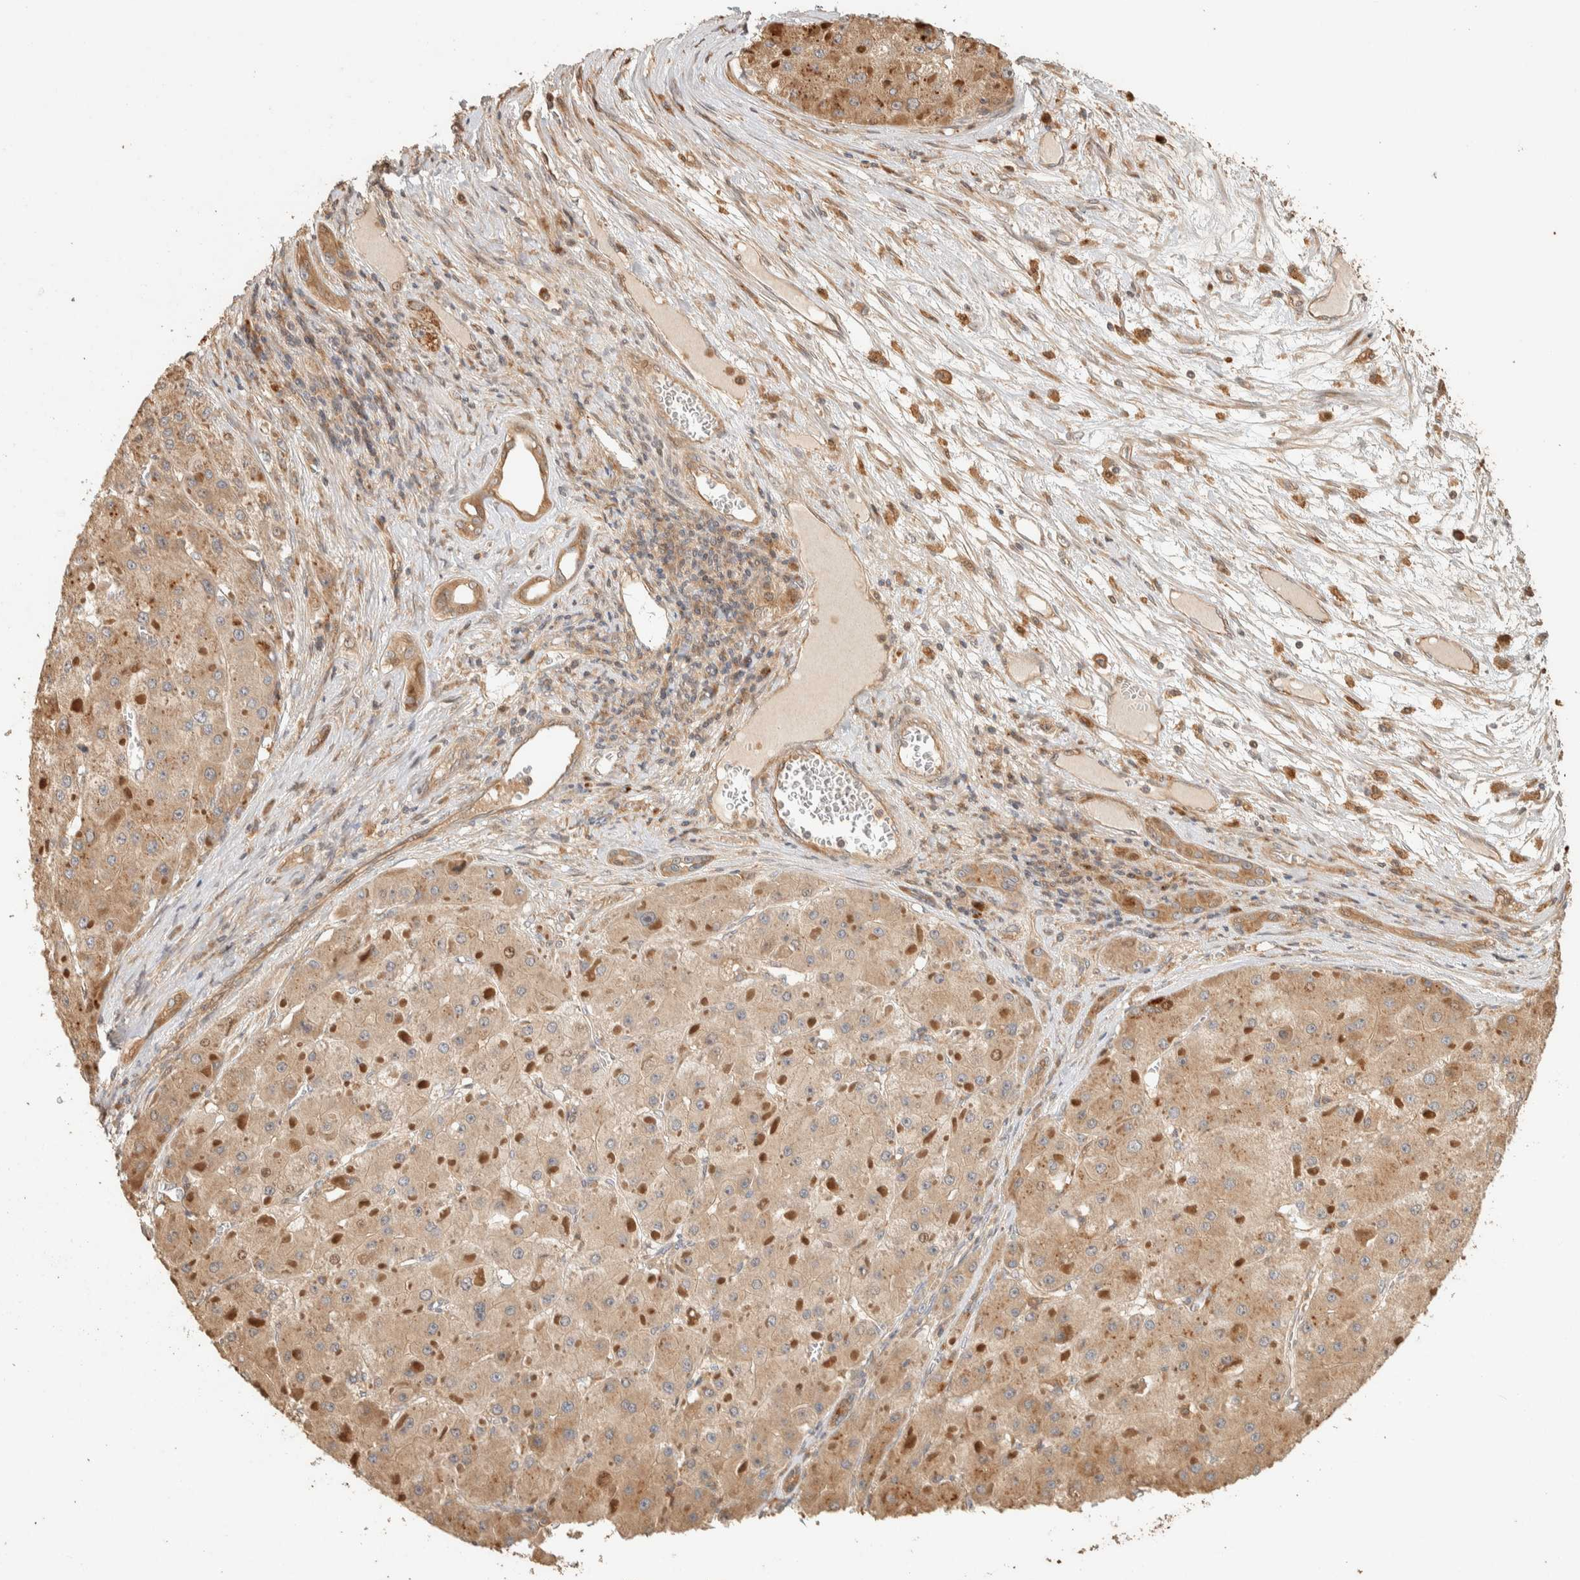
{"staining": {"intensity": "weak", "quantity": ">75%", "location": "cytoplasmic/membranous"}, "tissue": "liver cancer", "cell_type": "Tumor cells", "image_type": "cancer", "snomed": [{"axis": "morphology", "description": "Carcinoma, Hepatocellular, NOS"}, {"axis": "topography", "description": "Liver"}], "caption": "Liver cancer (hepatocellular carcinoma) was stained to show a protein in brown. There is low levels of weak cytoplasmic/membranous staining in about >75% of tumor cells.", "gene": "EXOC7", "patient": {"sex": "female", "age": 73}}